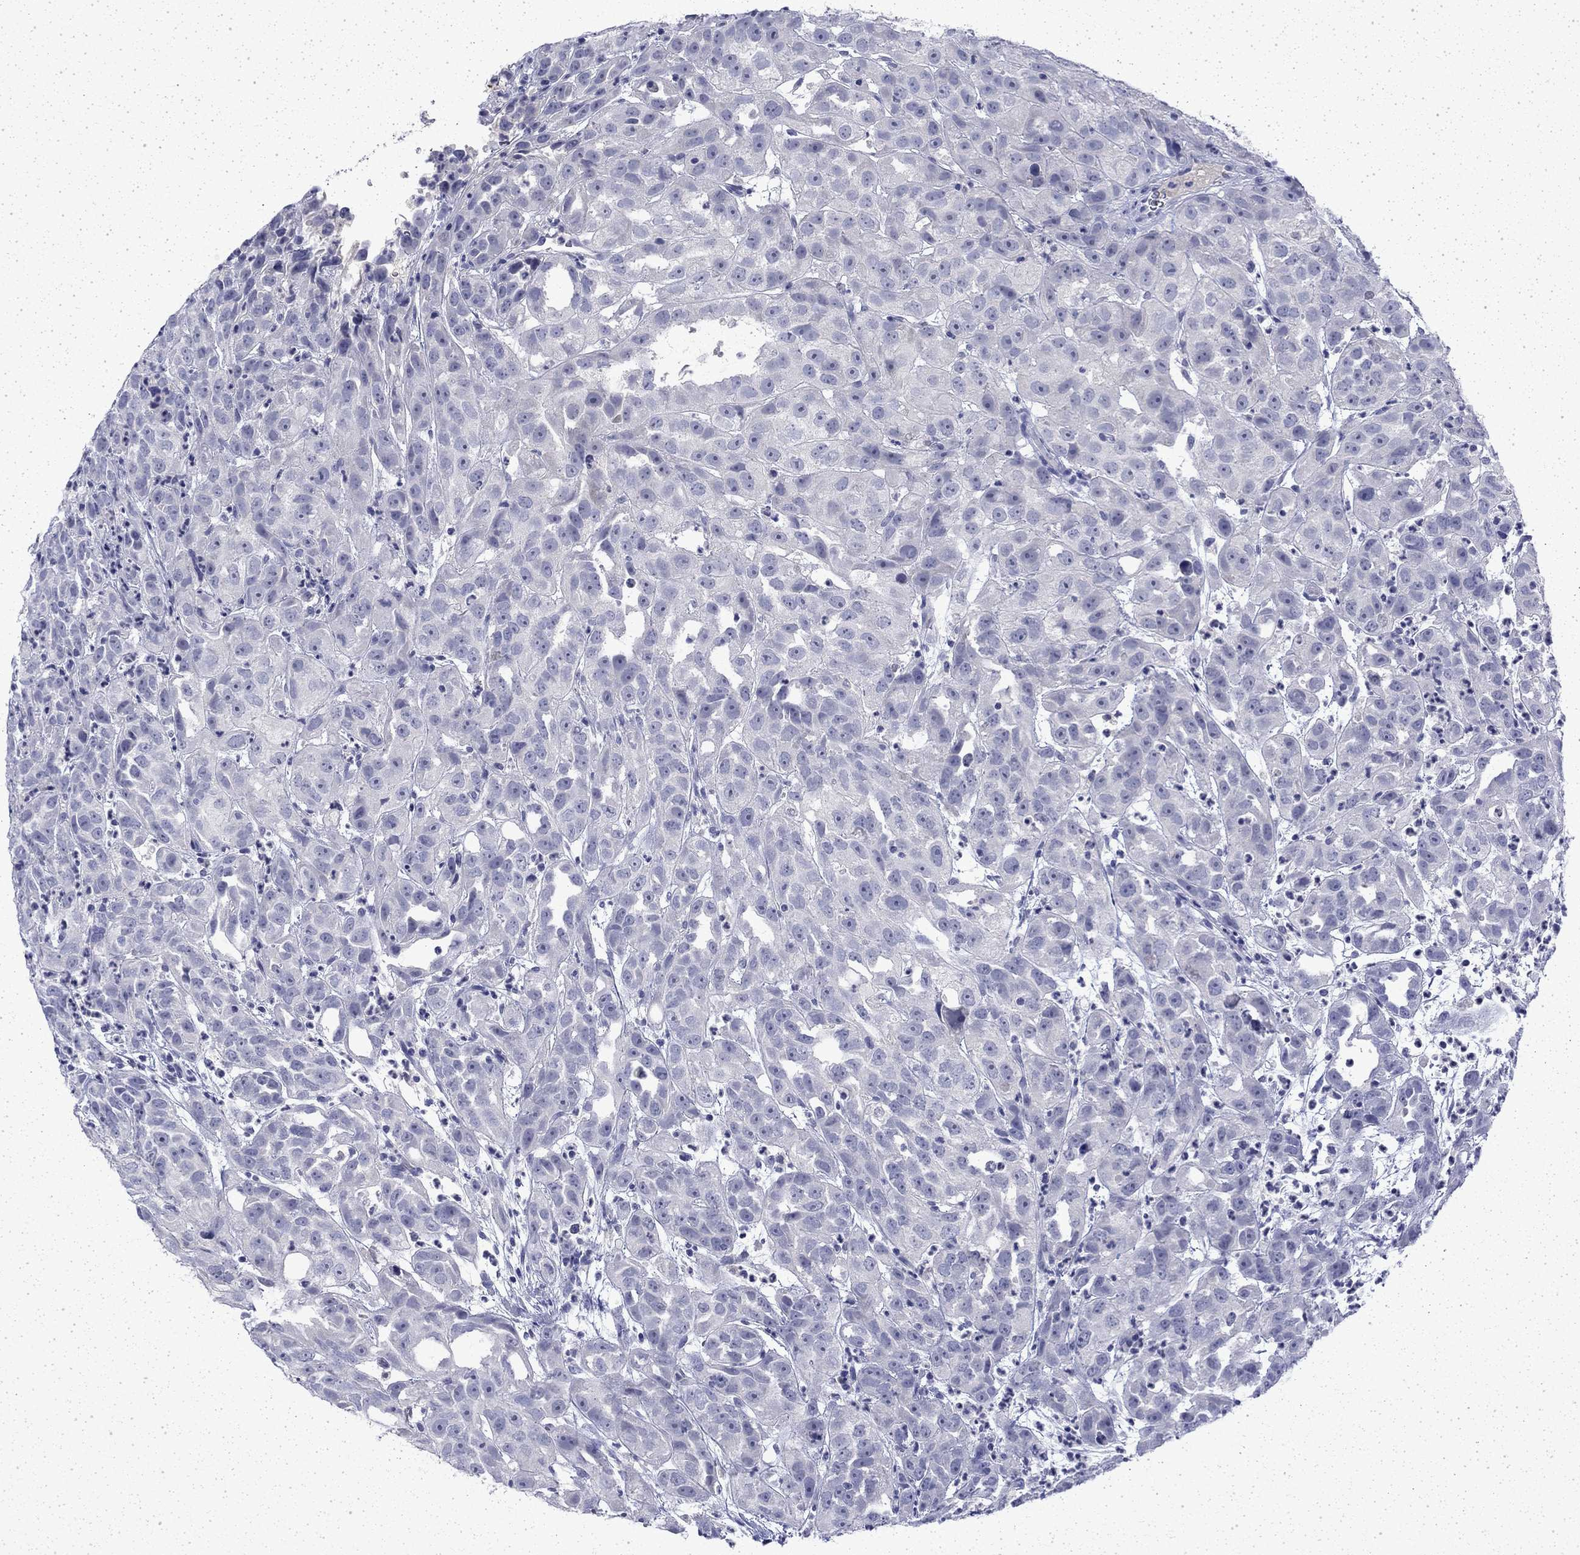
{"staining": {"intensity": "negative", "quantity": "none", "location": "none"}, "tissue": "urothelial cancer", "cell_type": "Tumor cells", "image_type": "cancer", "snomed": [{"axis": "morphology", "description": "Urothelial carcinoma, High grade"}, {"axis": "topography", "description": "Urinary bladder"}], "caption": "Photomicrograph shows no significant protein staining in tumor cells of urothelial cancer.", "gene": "ENPP6", "patient": {"sex": "female", "age": 41}}